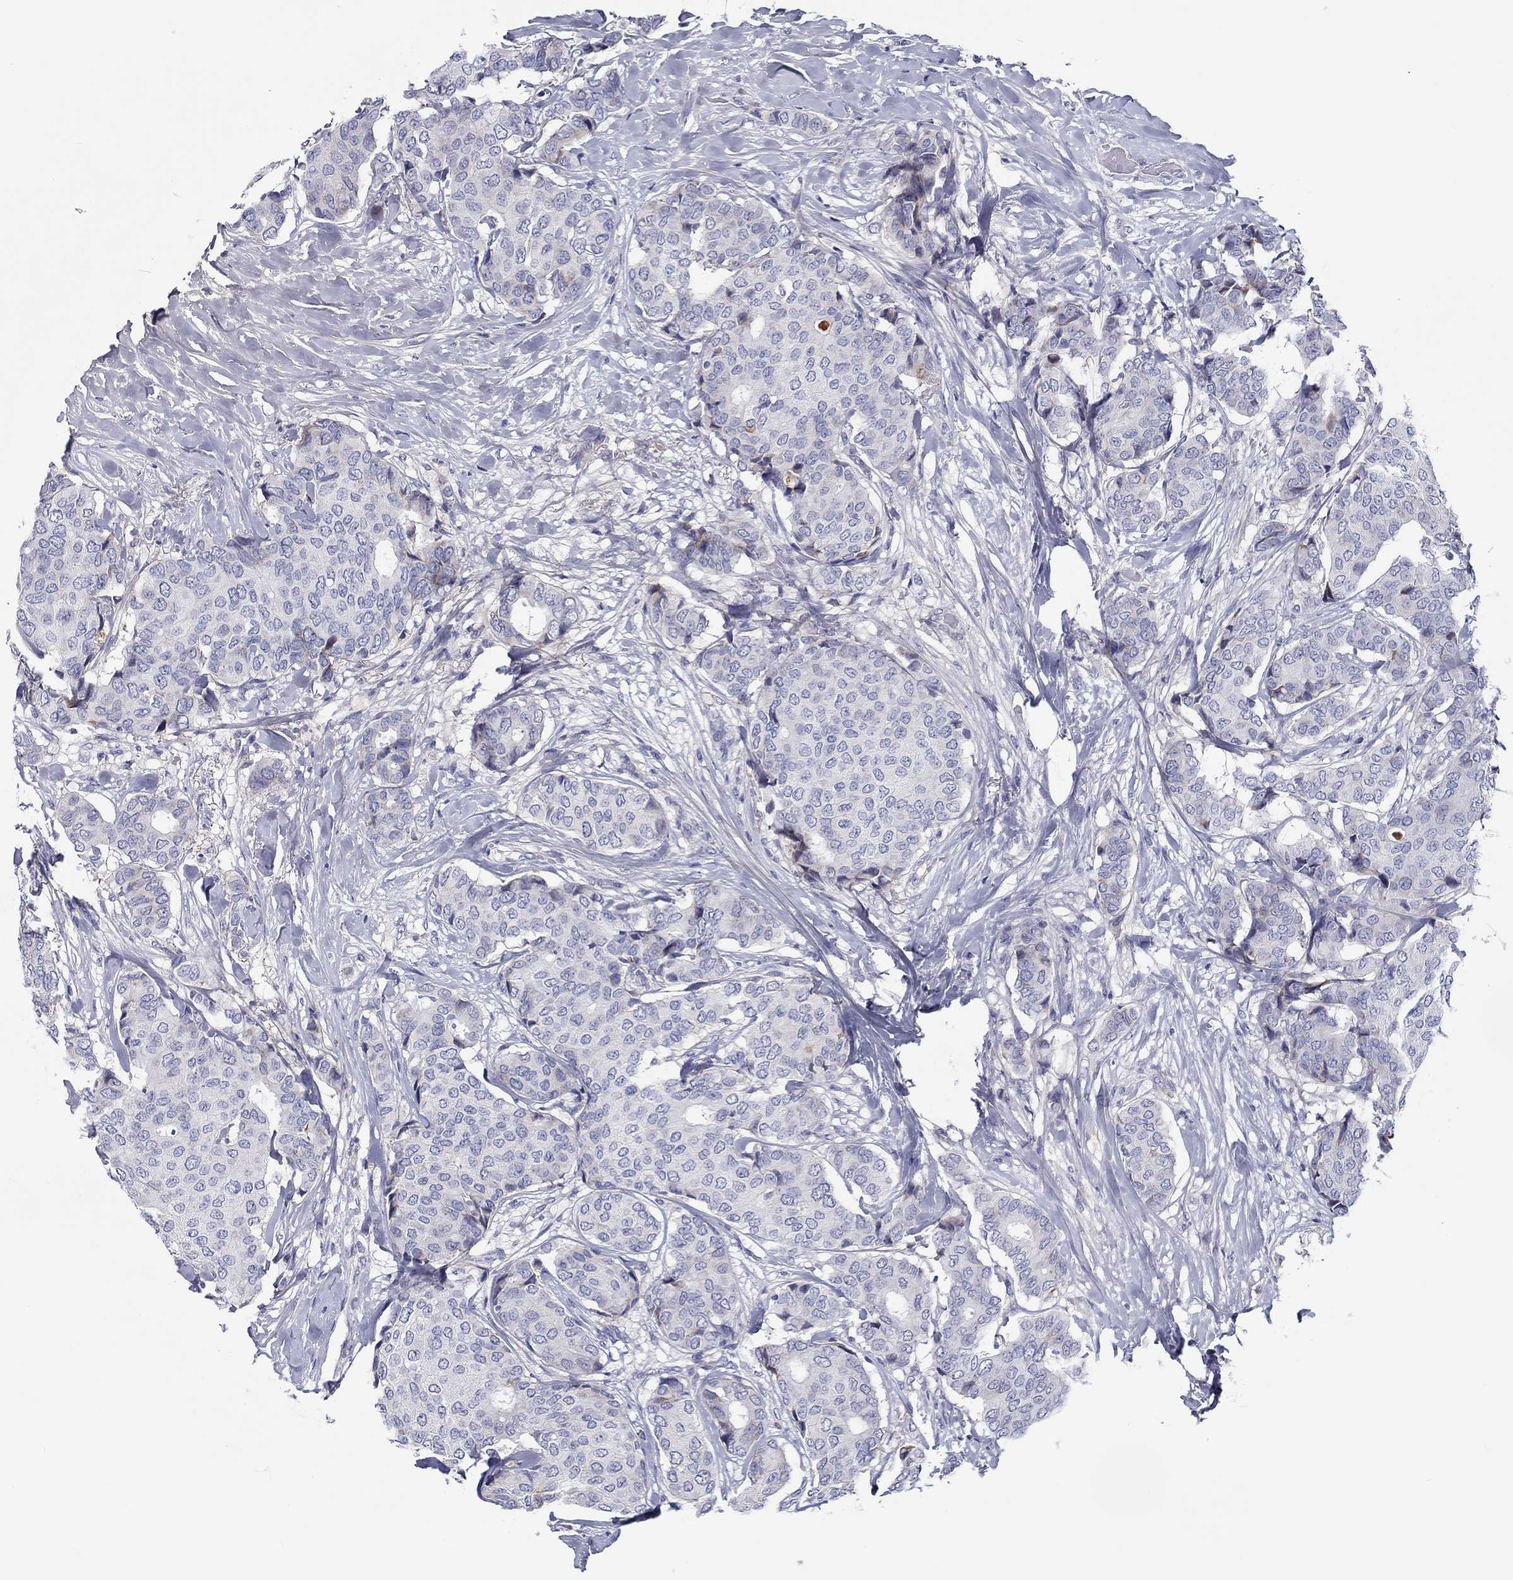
{"staining": {"intensity": "negative", "quantity": "none", "location": "none"}, "tissue": "breast cancer", "cell_type": "Tumor cells", "image_type": "cancer", "snomed": [{"axis": "morphology", "description": "Duct carcinoma"}, {"axis": "topography", "description": "Breast"}], "caption": "The IHC image has no significant expression in tumor cells of breast cancer (intraductal carcinoma) tissue.", "gene": "TGFBI", "patient": {"sex": "female", "age": 75}}